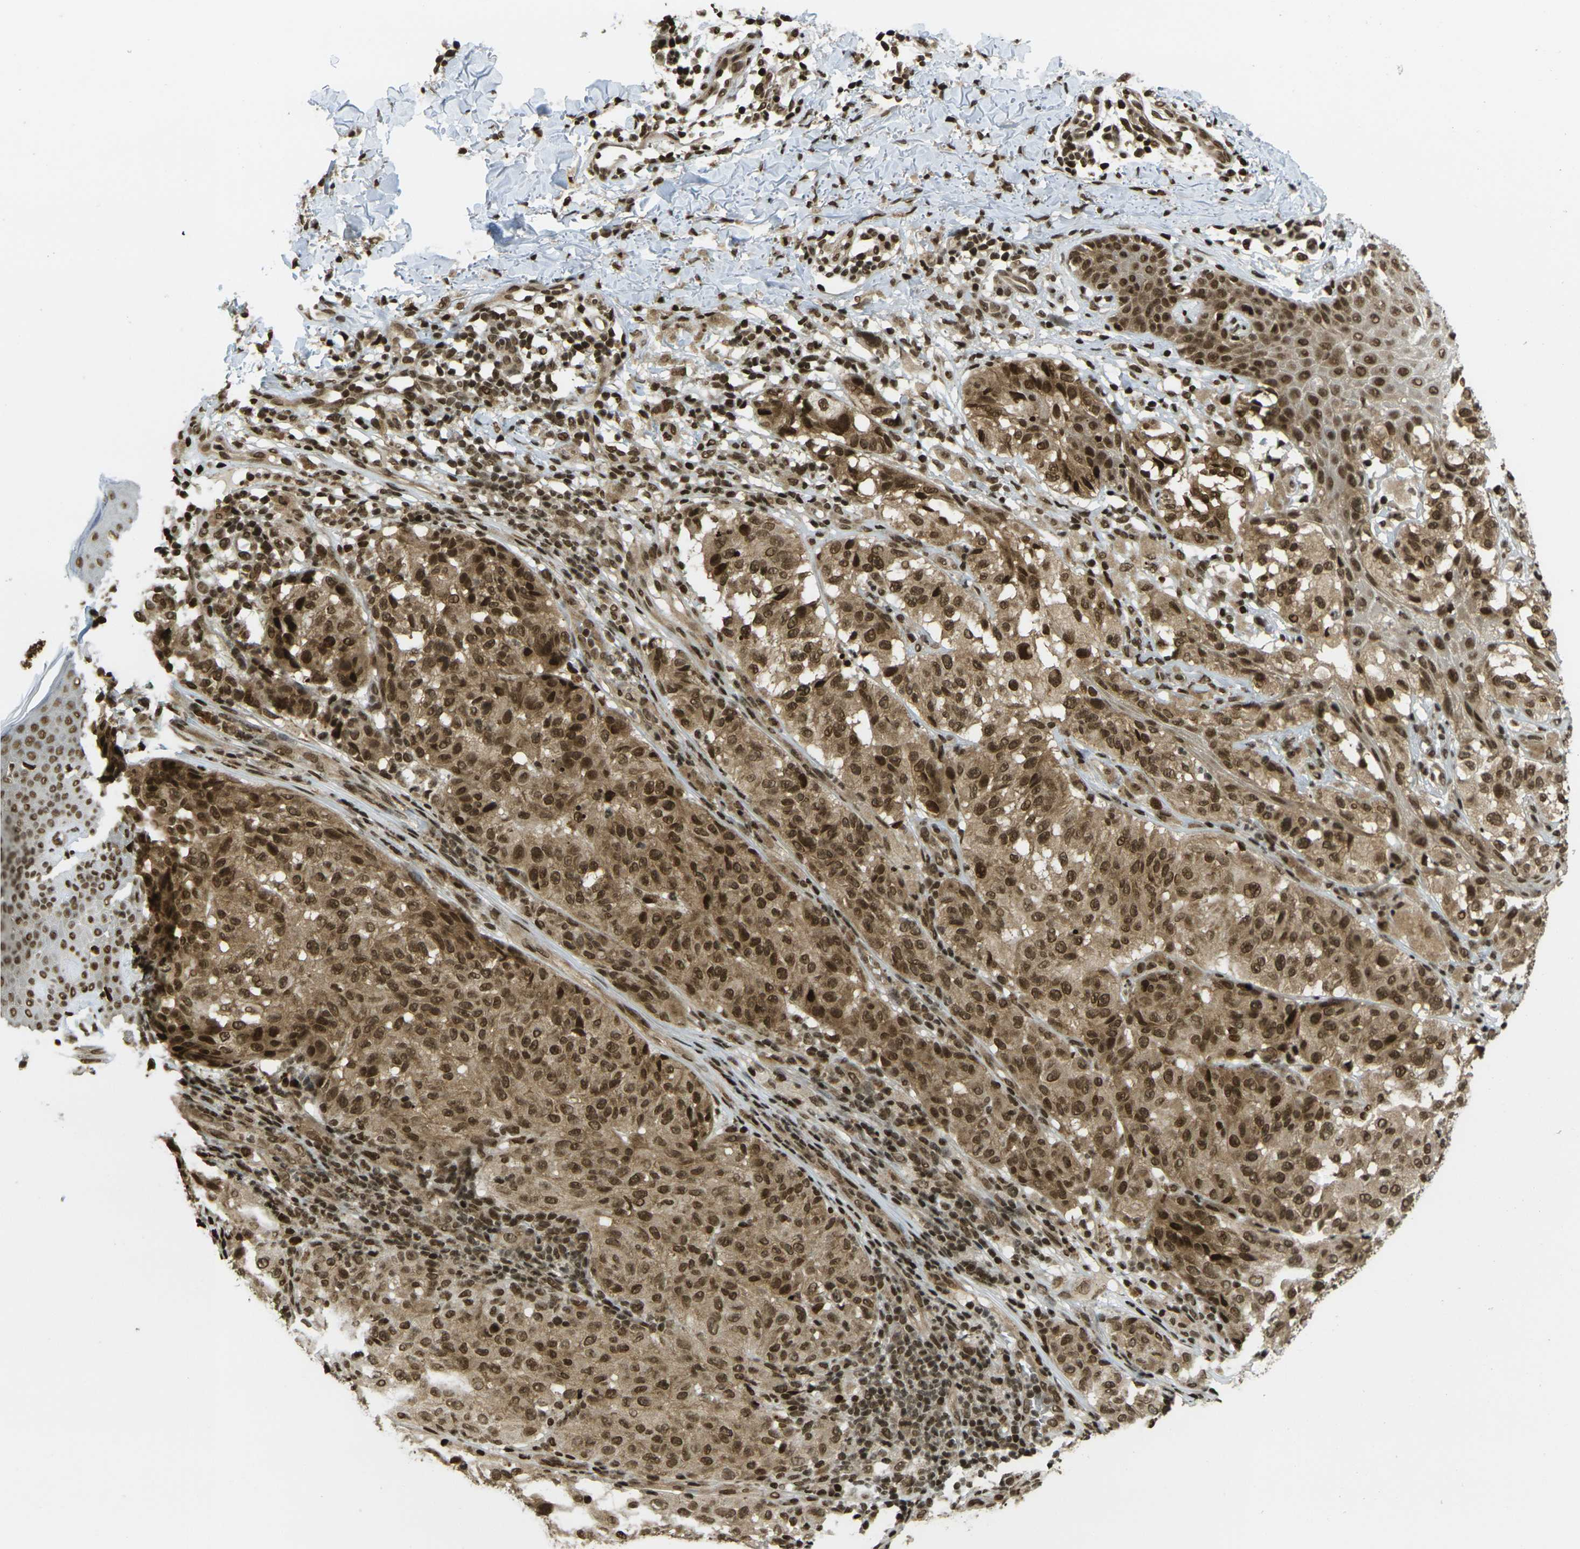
{"staining": {"intensity": "strong", "quantity": ">75%", "location": "cytoplasmic/membranous,nuclear"}, "tissue": "melanoma", "cell_type": "Tumor cells", "image_type": "cancer", "snomed": [{"axis": "morphology", "description": "Malignant melanoma, NOS"}, {"axis": "topography", "description": "Skin"}], "caption": "Protein staining of malignant melanoma tissue exhibits strong cytoplasmic/membranous and nuclear expression in approximately >75% of tumor cells.", "gene": "RUVBL2", "patient": {"sex": "female", "age": 46}}